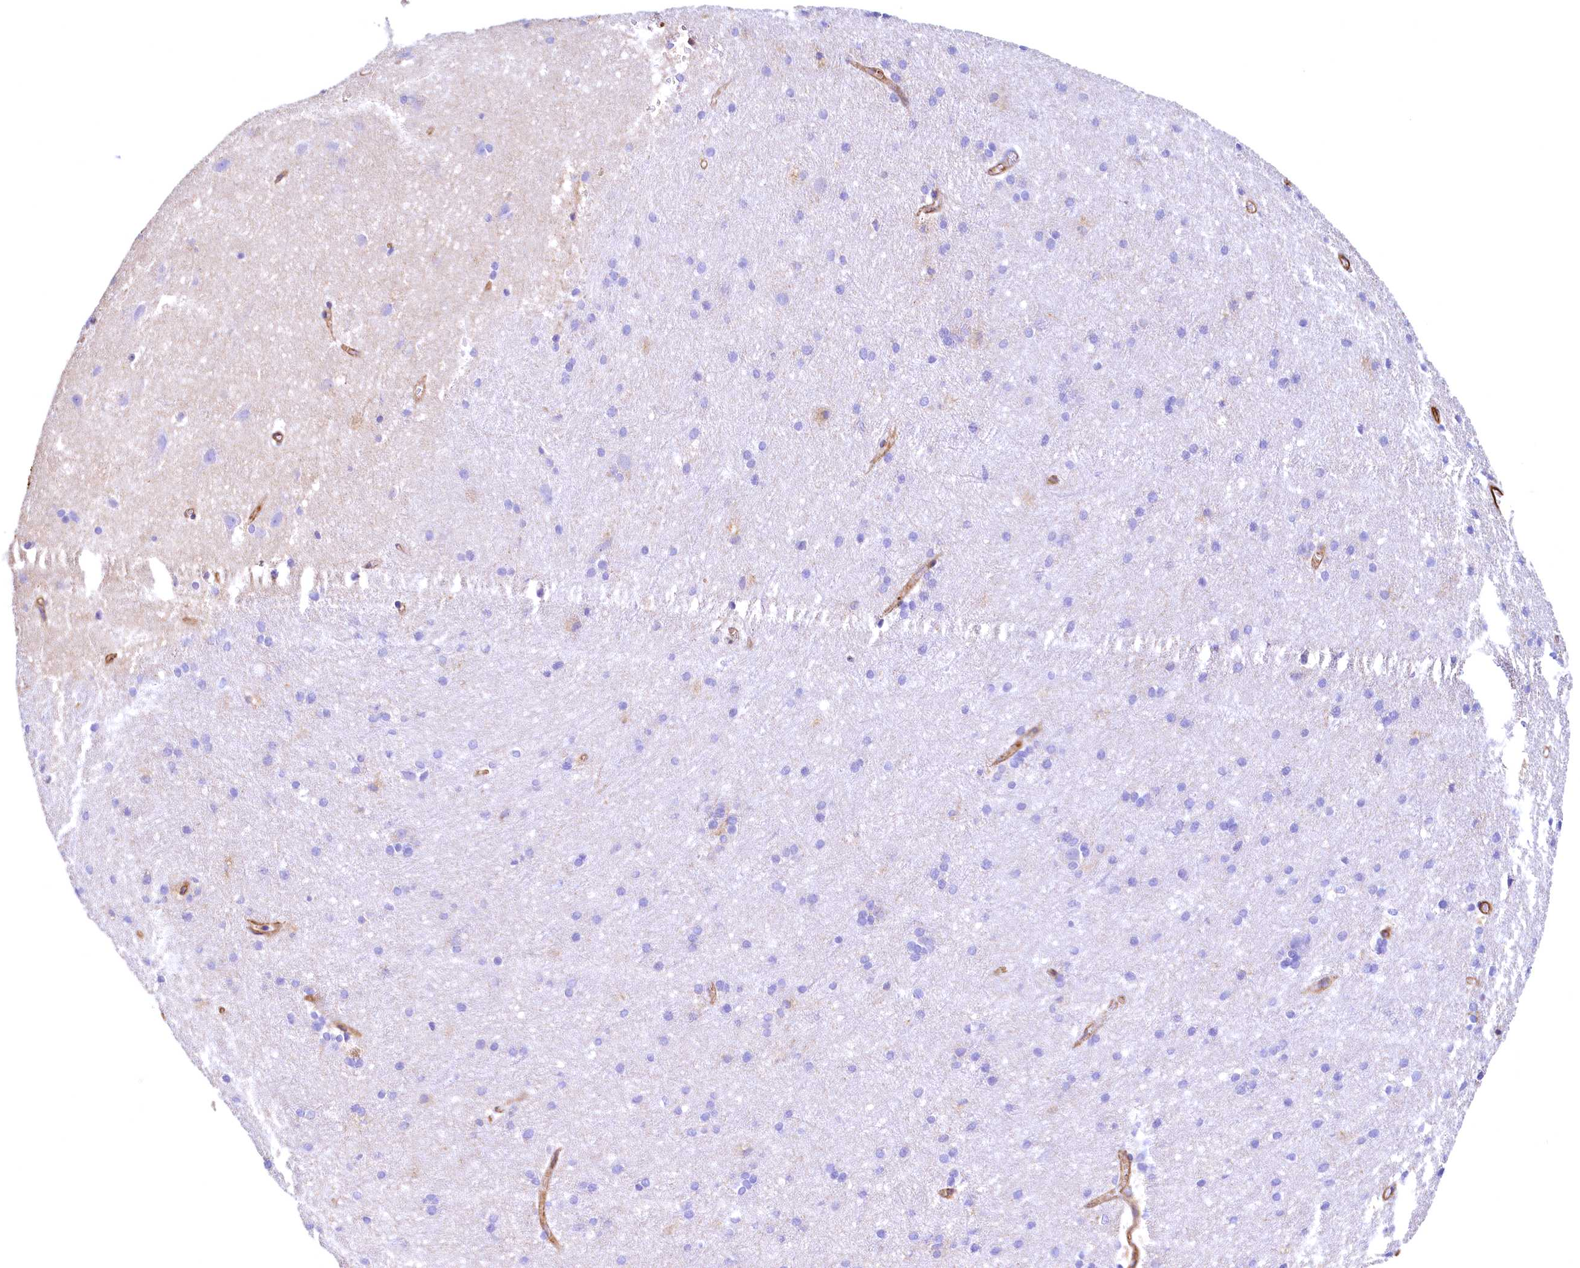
{"staining": {"intensity": "moderate", "quantity": ">75%", "location": "cytoplasmic/membranous"}, "tissue": "cerebral cortex", "cell_type": "Endothelial cells", "image_type": "normal", "snomed": [{"axis": "morphology", "description": "Normal tissue, NOS"}, {"axis": "topography", "description": "Cerebral cortex"}], "caption": "IHC of unremarkable cerebral cortex shows medium levels of moderate cytoplasmic/membranous positivity in approximately >75% of endothelial cells.", "gene": "THBS1", "patient": {"sex": "male", "age": 54}}